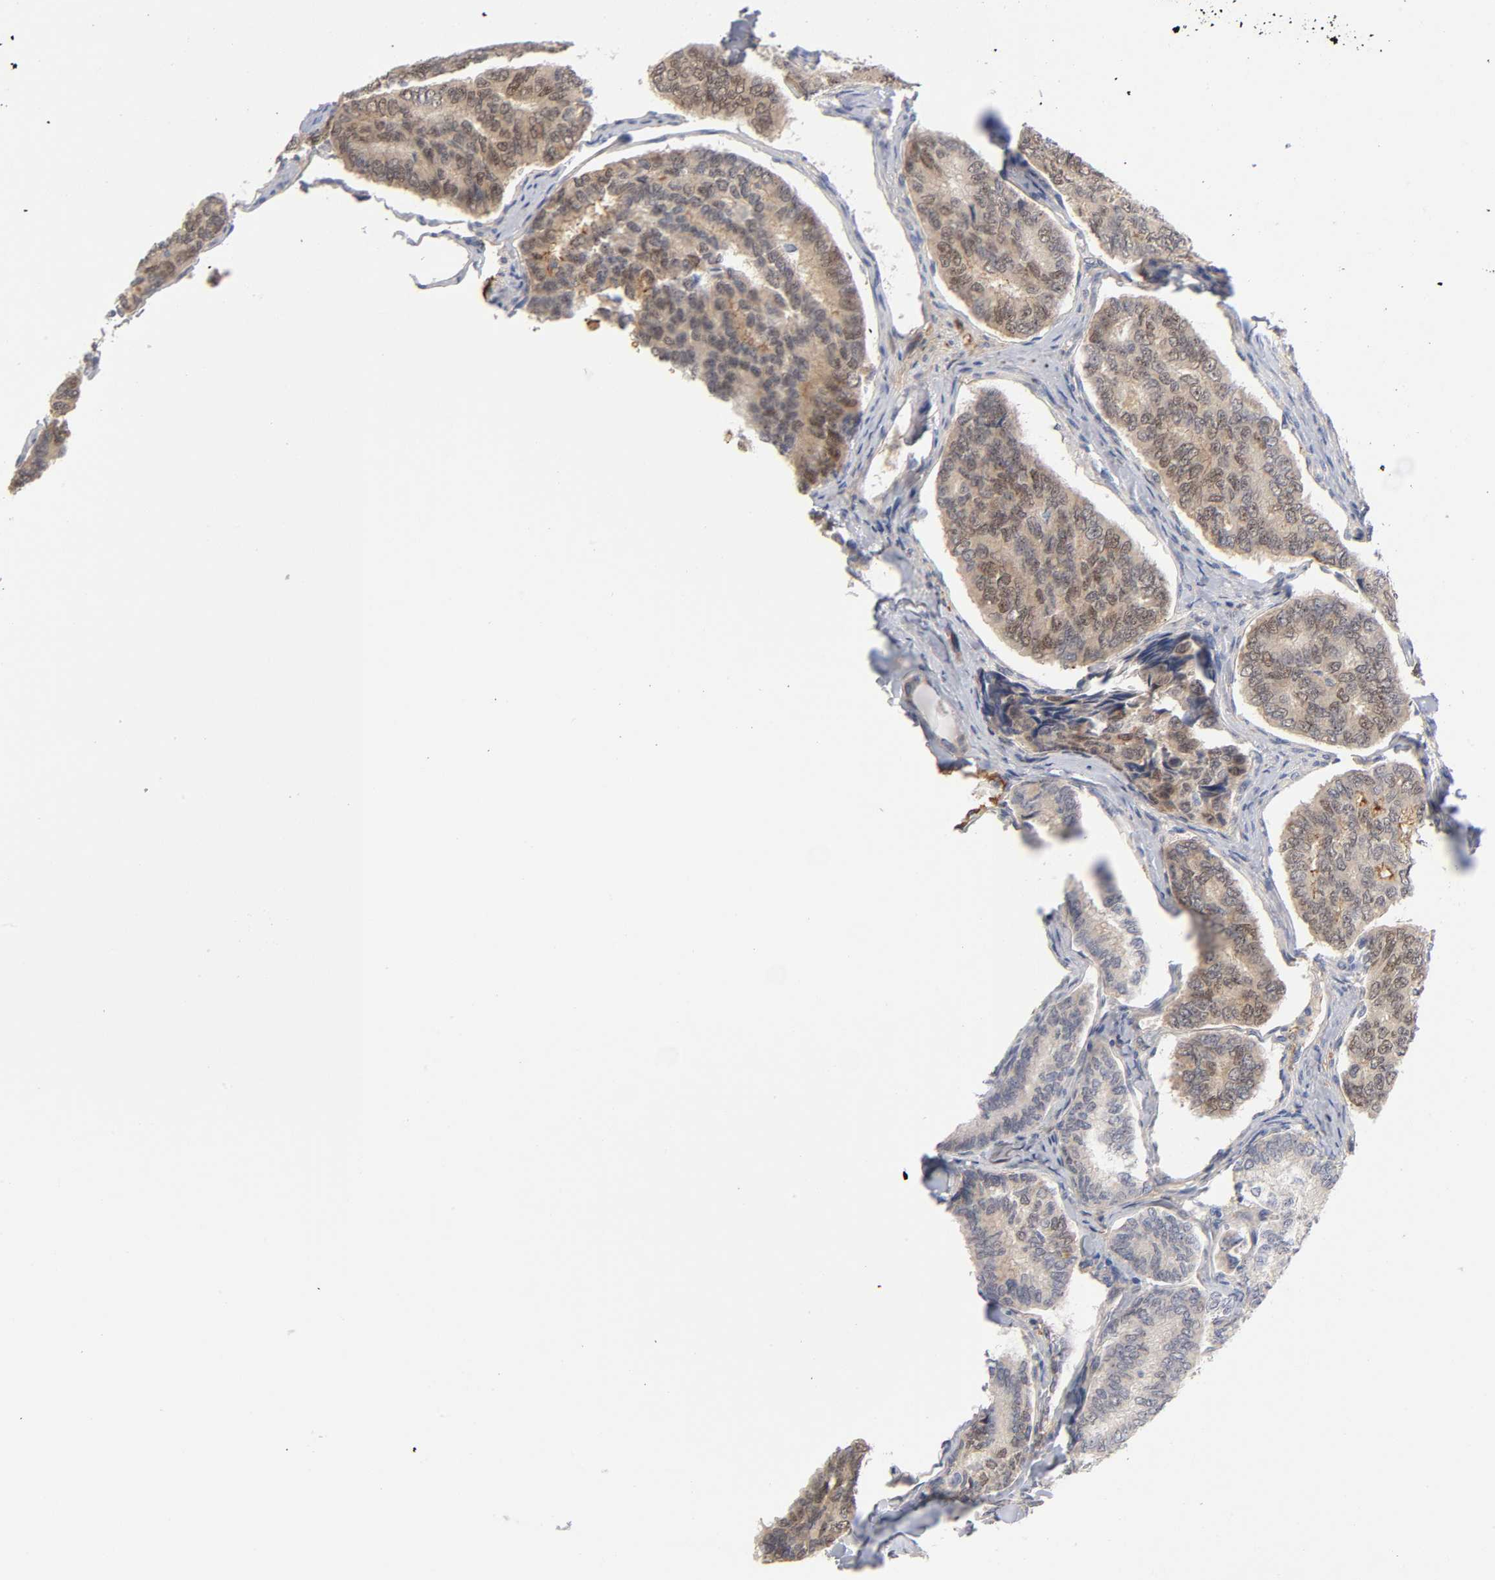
{"staining": {"intensity": "moderate", "quantity": ">75%", "location": "cytoplasmic/membranous"}, "tissue": "thyroid cancer", "cell_type": "Tumor cells", "image_type": "cancer", "snomed": [{"axis": "morphology", "description": "Papillary adenocarcinoma, NOS"}, {"axis": "topography", "description": "Thyroid gland"}], "caption": "Papillary adenocarcinoma (thyroid) stained for a protein shows moderate cytoplasmic/membranous positivity in tumor cells. (DAB IHC, brown staining for protein, blue staining for nuclei).", "gene": "NOVA1", "patient": {"sex": "female", "age": 35}}